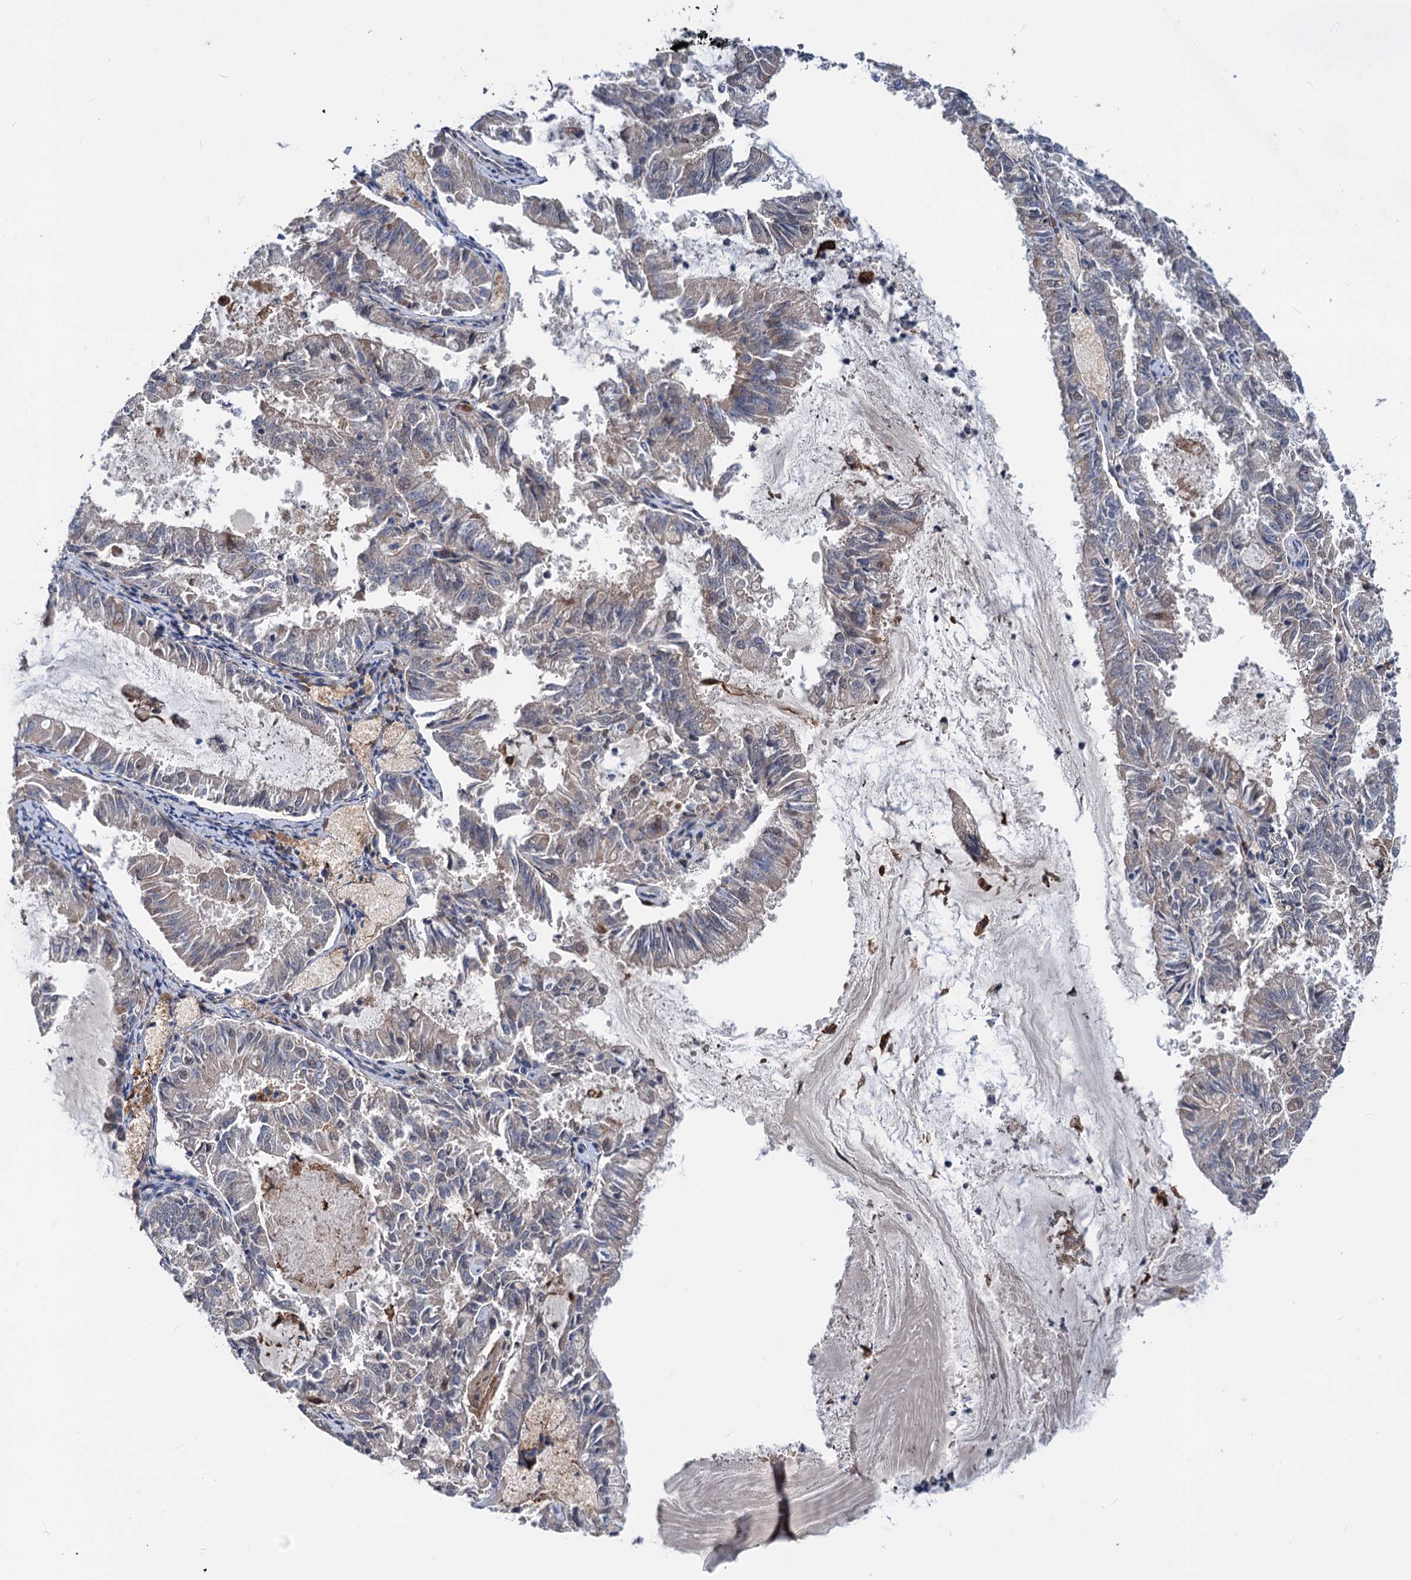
{"staining": {"intensity": "weak", "quantity": "<25%", "location": "nuclear"}, "tissue": "endometrial cancer", "cell_type": "Tumor cells", "image_type": "cancer", "snomed": [{"axis": "morphology", "description": "Adenocarcinoma, NOS"}, {"axis": "topography", "description": "Endometrium"}], "caption": "The IHC image has no significant positivity in tumor cells of endometrial cancer (adenocarcinoma) tissue.", "gene": "PHF8", "patient": {"sex": "female", "age": 57}}